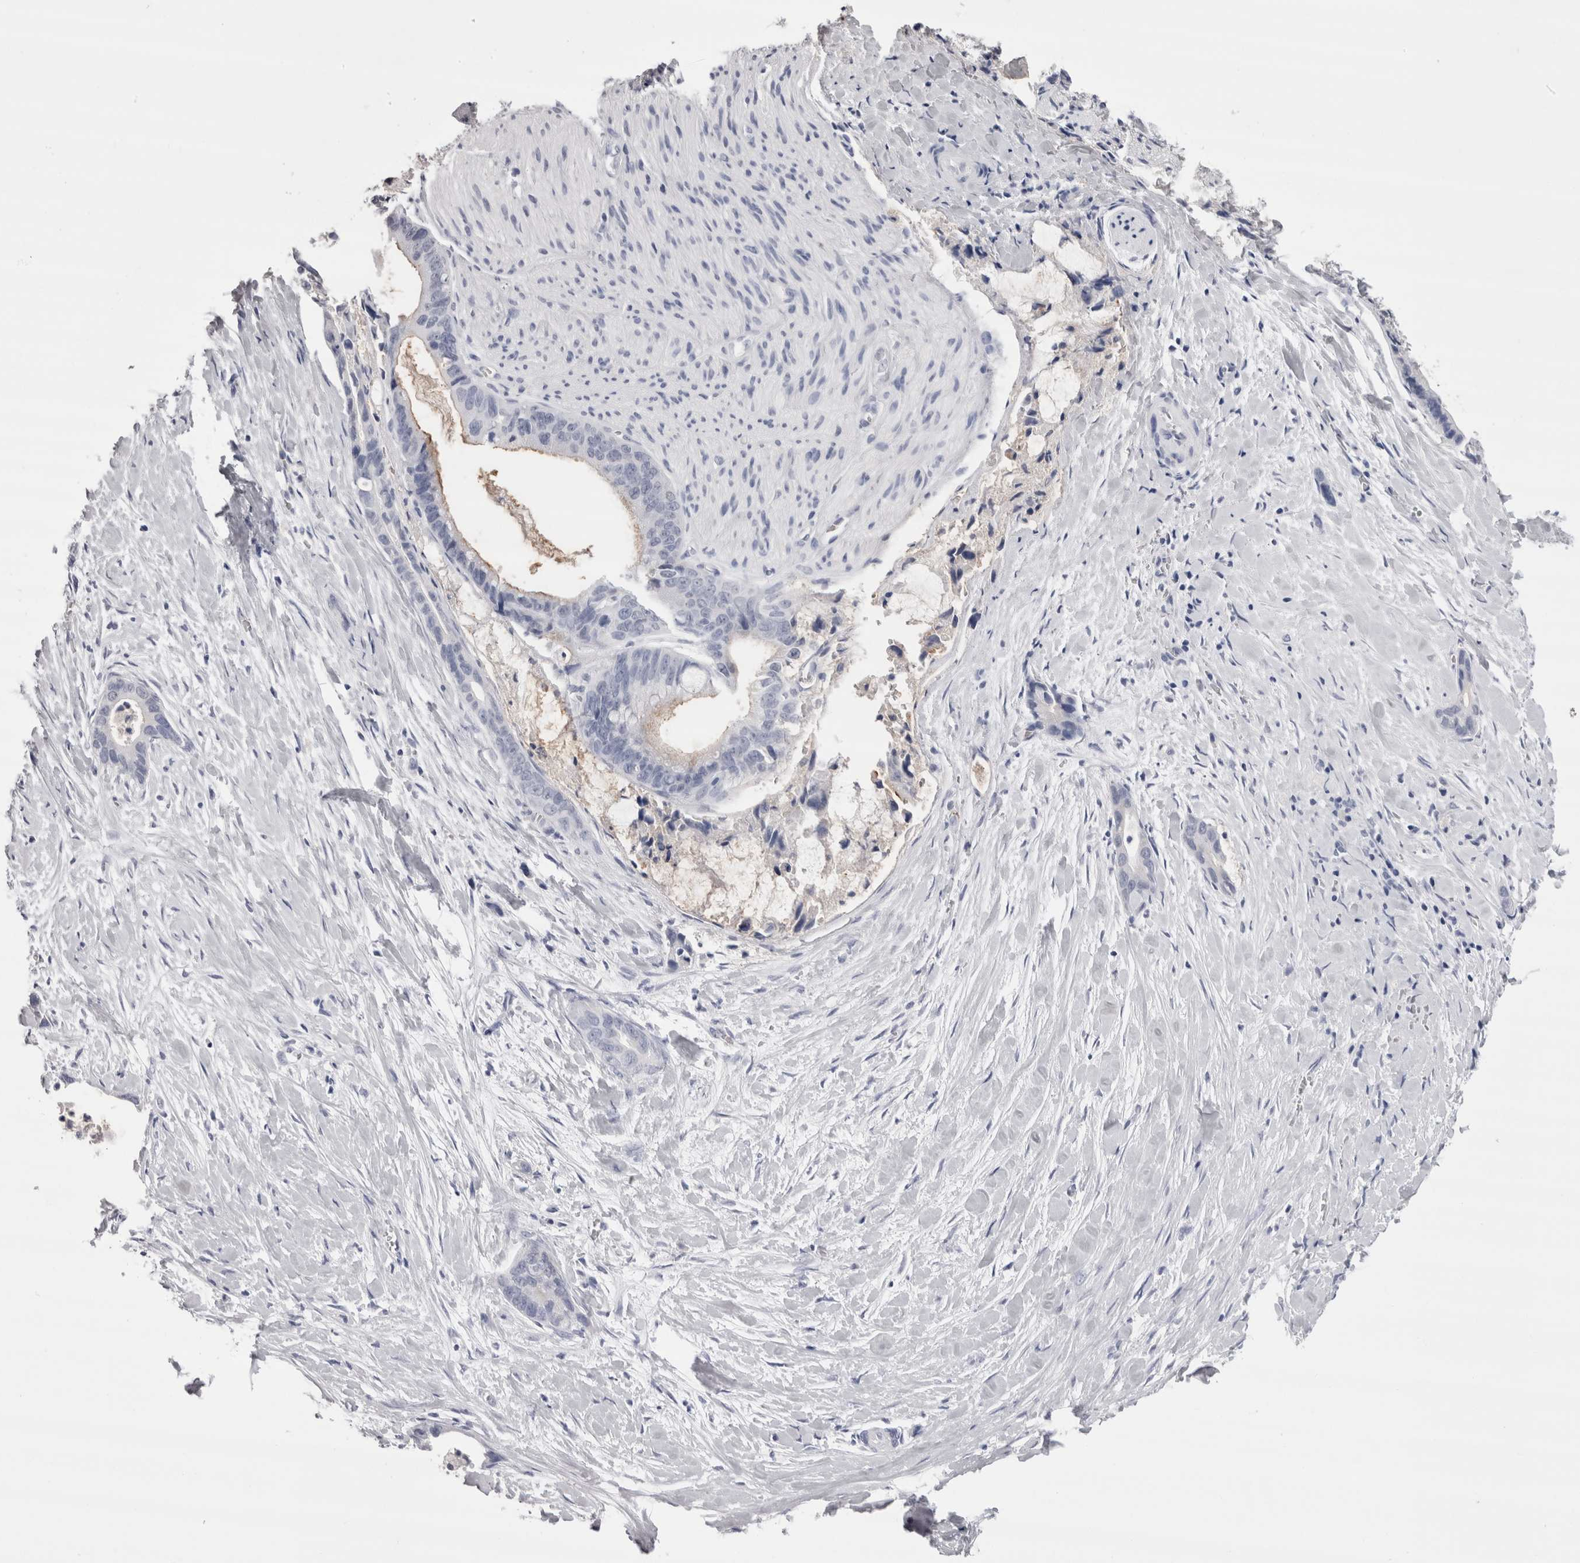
{"staining": {"intensity": "weak", "quantity": "<25%", "location": "cytoplasmic/membranous"}, "tissue": "liver cancer", "cell_type": "Tumor cells", "image_type": "cancer", "snomed": [{"axis": "morphology", "description": "Cholangiocarcinoma"}, {"axis": "topography", "description": "Liver"}], "caption": "An immunohistochemistry photomicrograph of liver cancer (cholangiocarcinoma) is shown. There is no staining in tumor cells of liver cancer (cholangiocarcinoma).", "gene": "CDHR5", "patient": {"sex": "female", "age": 55}}